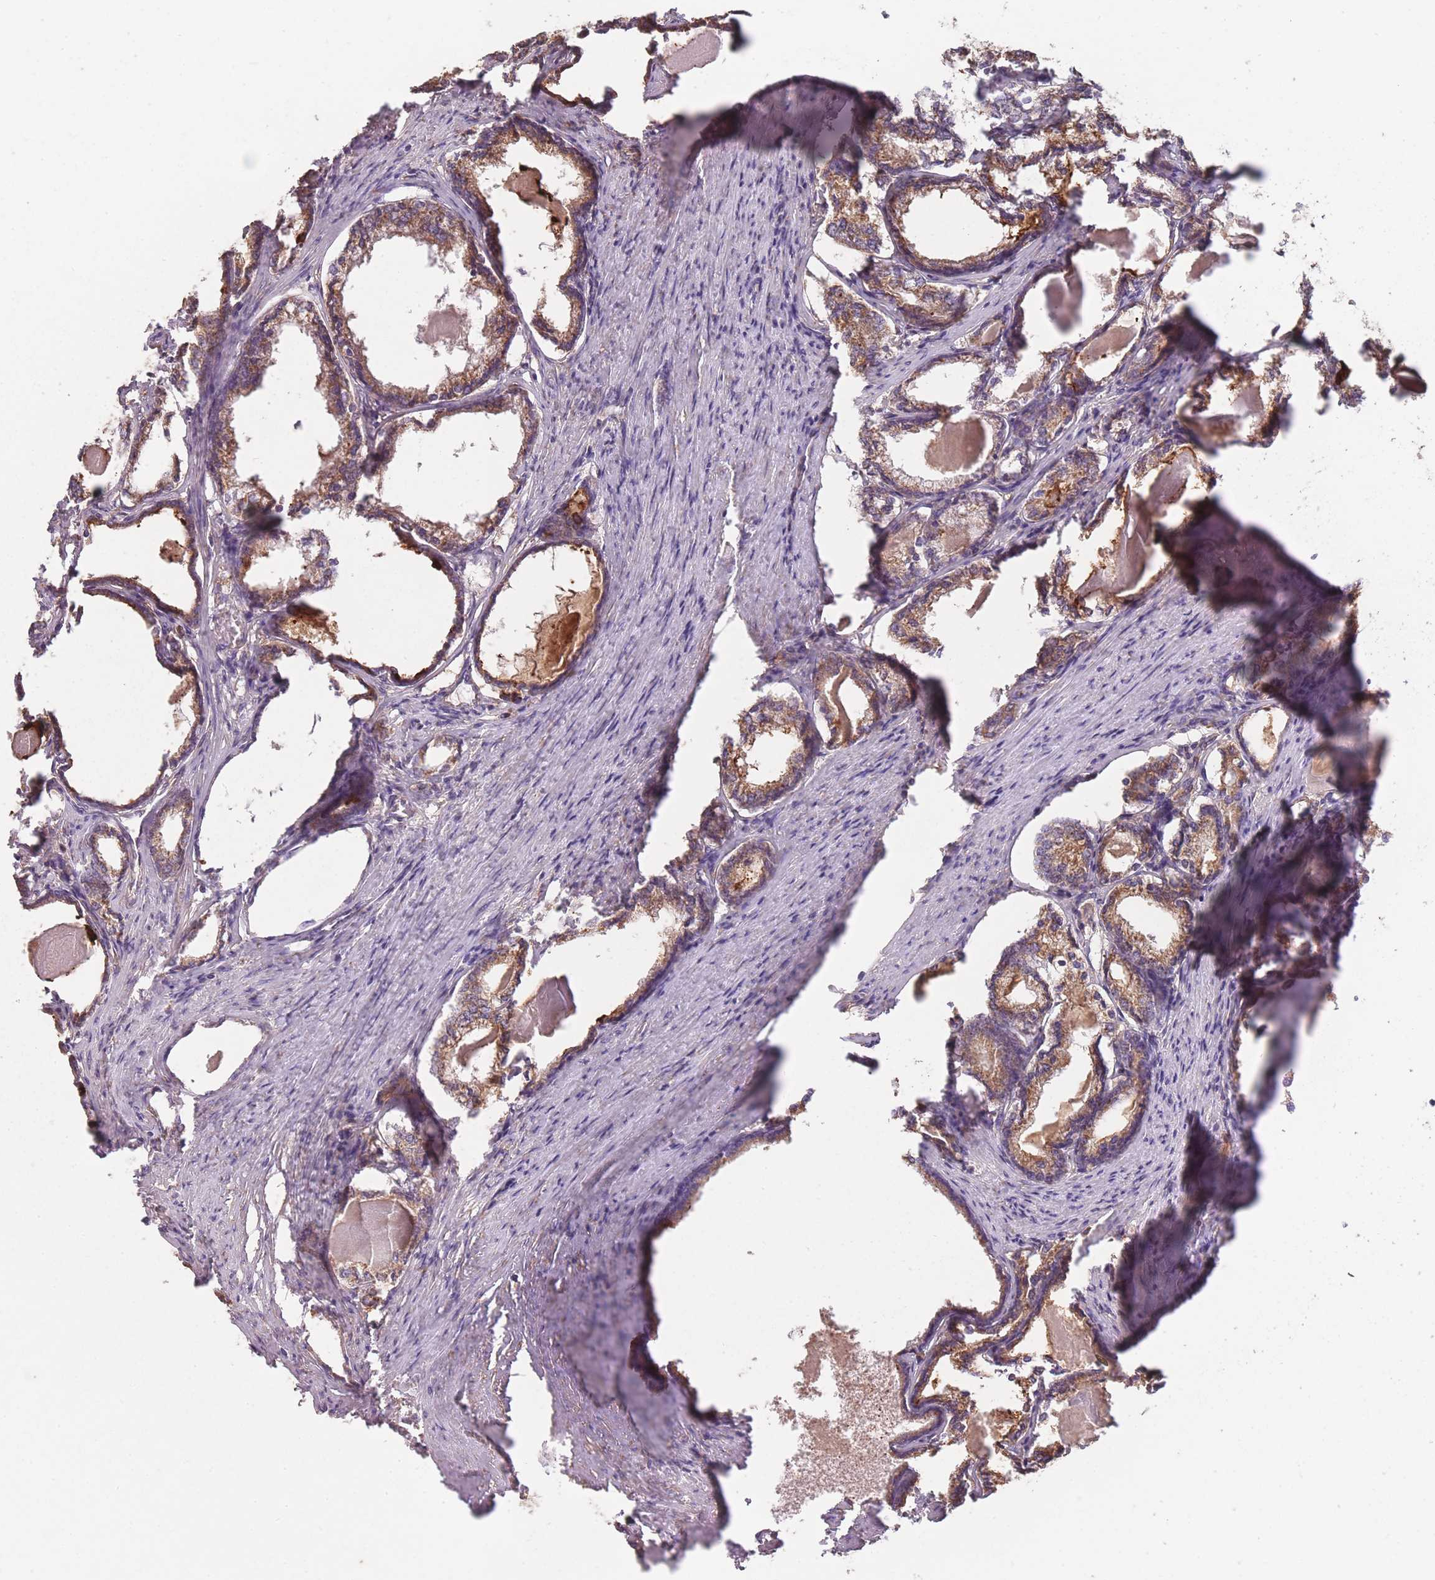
{"staining": {"intensity": "moderate", "quantity": ">75%", "location": "cytoplasmic/membranous"}, "tissue": "prostate cancer", "cell_type": "Tumor cells", "image_type": "cancer", "snomed": [{"axis": "morphology", "description": "Adenocarcinoma, High grade"}, {"axis": "topography", "description": "Prostate"}], "caption": "Tumor cells reveal medium levels of moderate cytoplasmic/membranous expression in about >75% of cells in human high-grade adenocarcinoma (prostate).", "gene": "SANBR", "patient": {"sex": "male", "age": 69}}